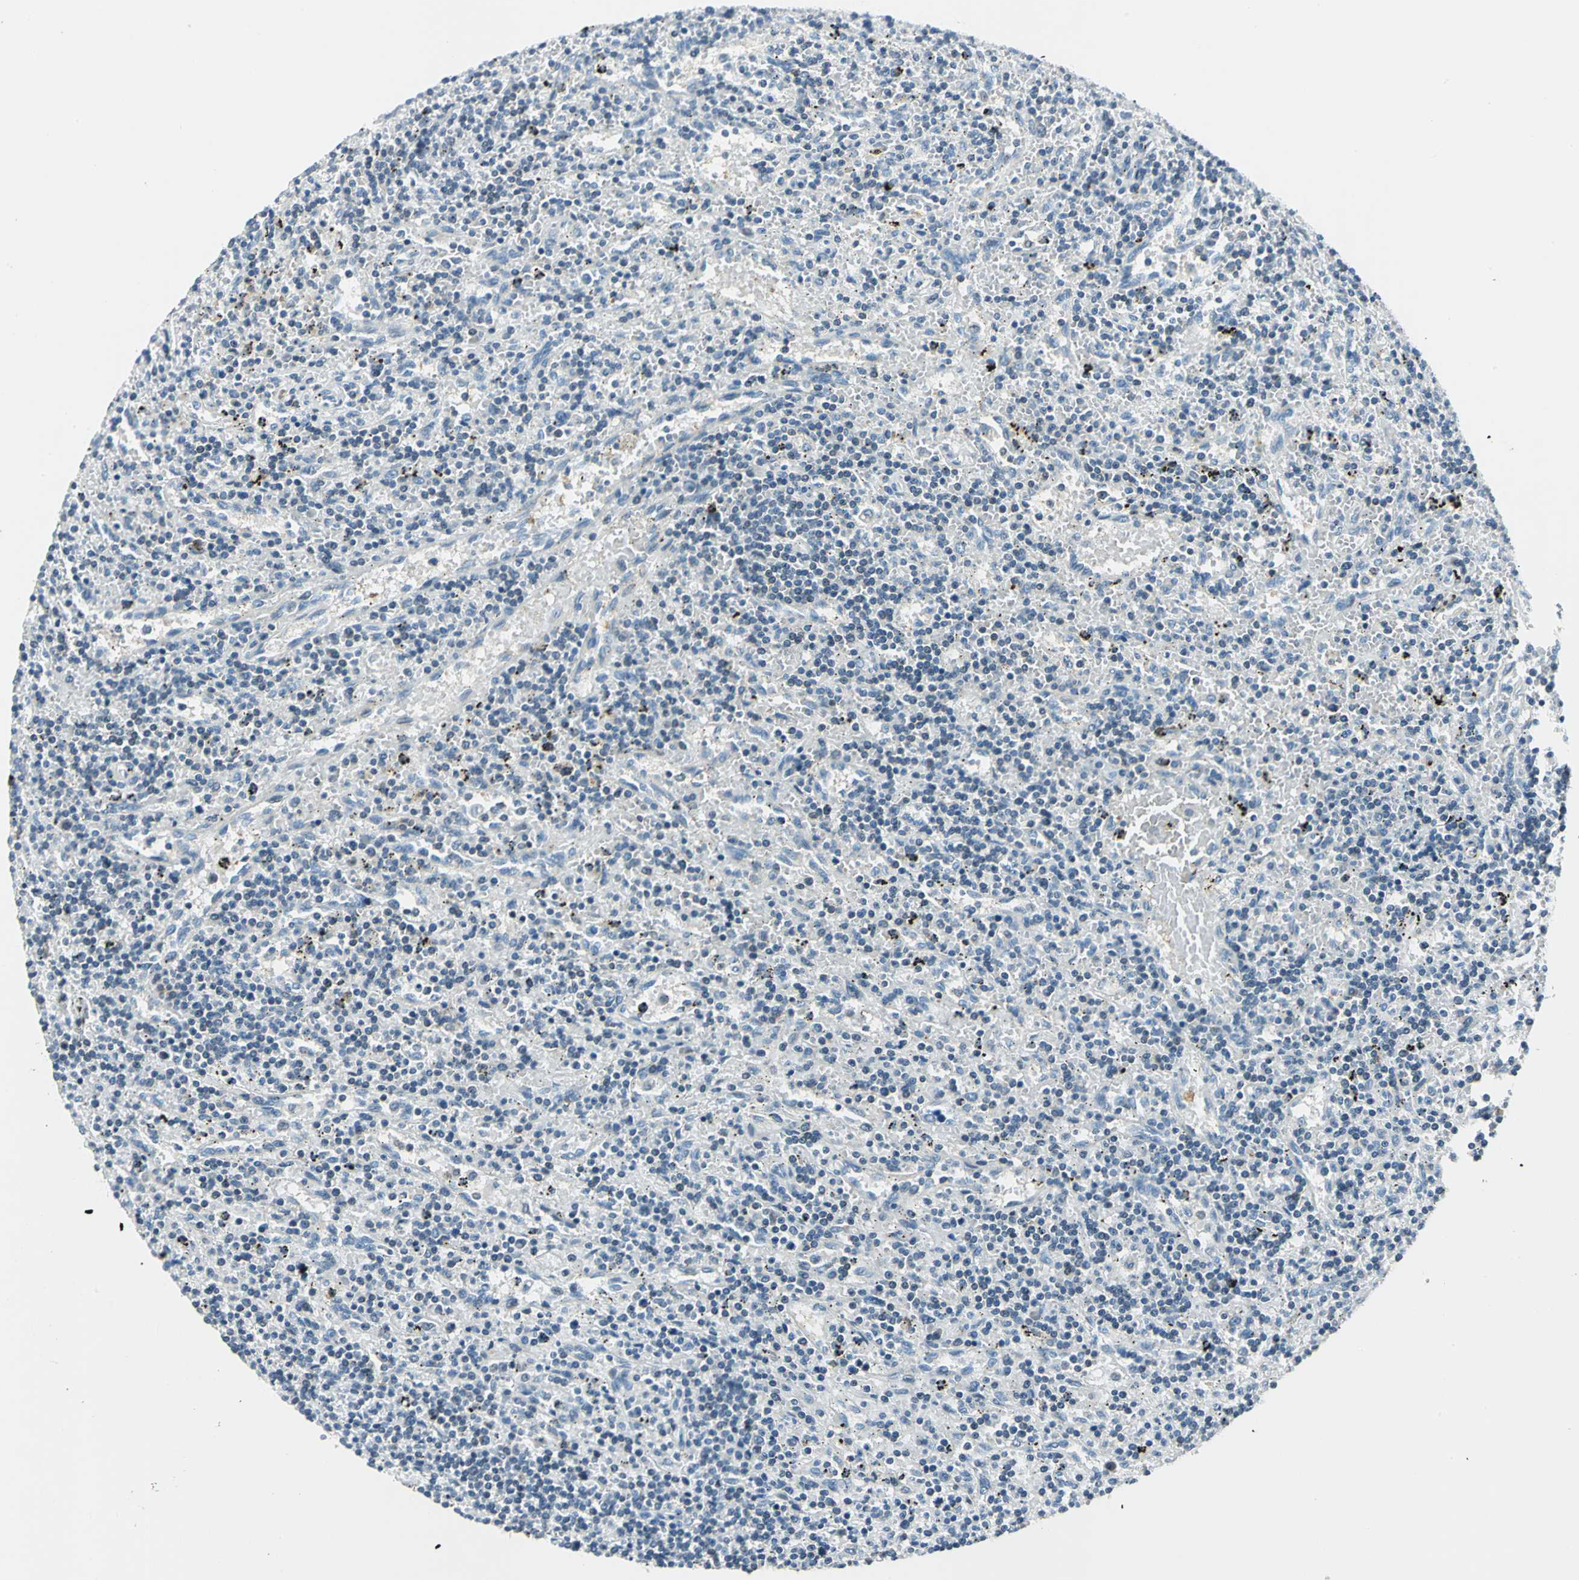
{"staining": {"intensity": "negative", "quantity": "none", "location": "none"}, "tissue": "lymphoma", "cell_type": "Tumor cells", "image_type": "cancer", "snomed": [{"axis": "morphology", "description": "Malignant lymphoma, non-Hodgkin's type, Low grade"}, {"axis": "topography", "description": "Spleen"}], "caption": "This is a micrograph of immunohistochemistry (IHC) staining of lymphoma, which shows no expression in tumor cells.", "gene": "USP40", "patient": {"sex": "male", "age": 76}}